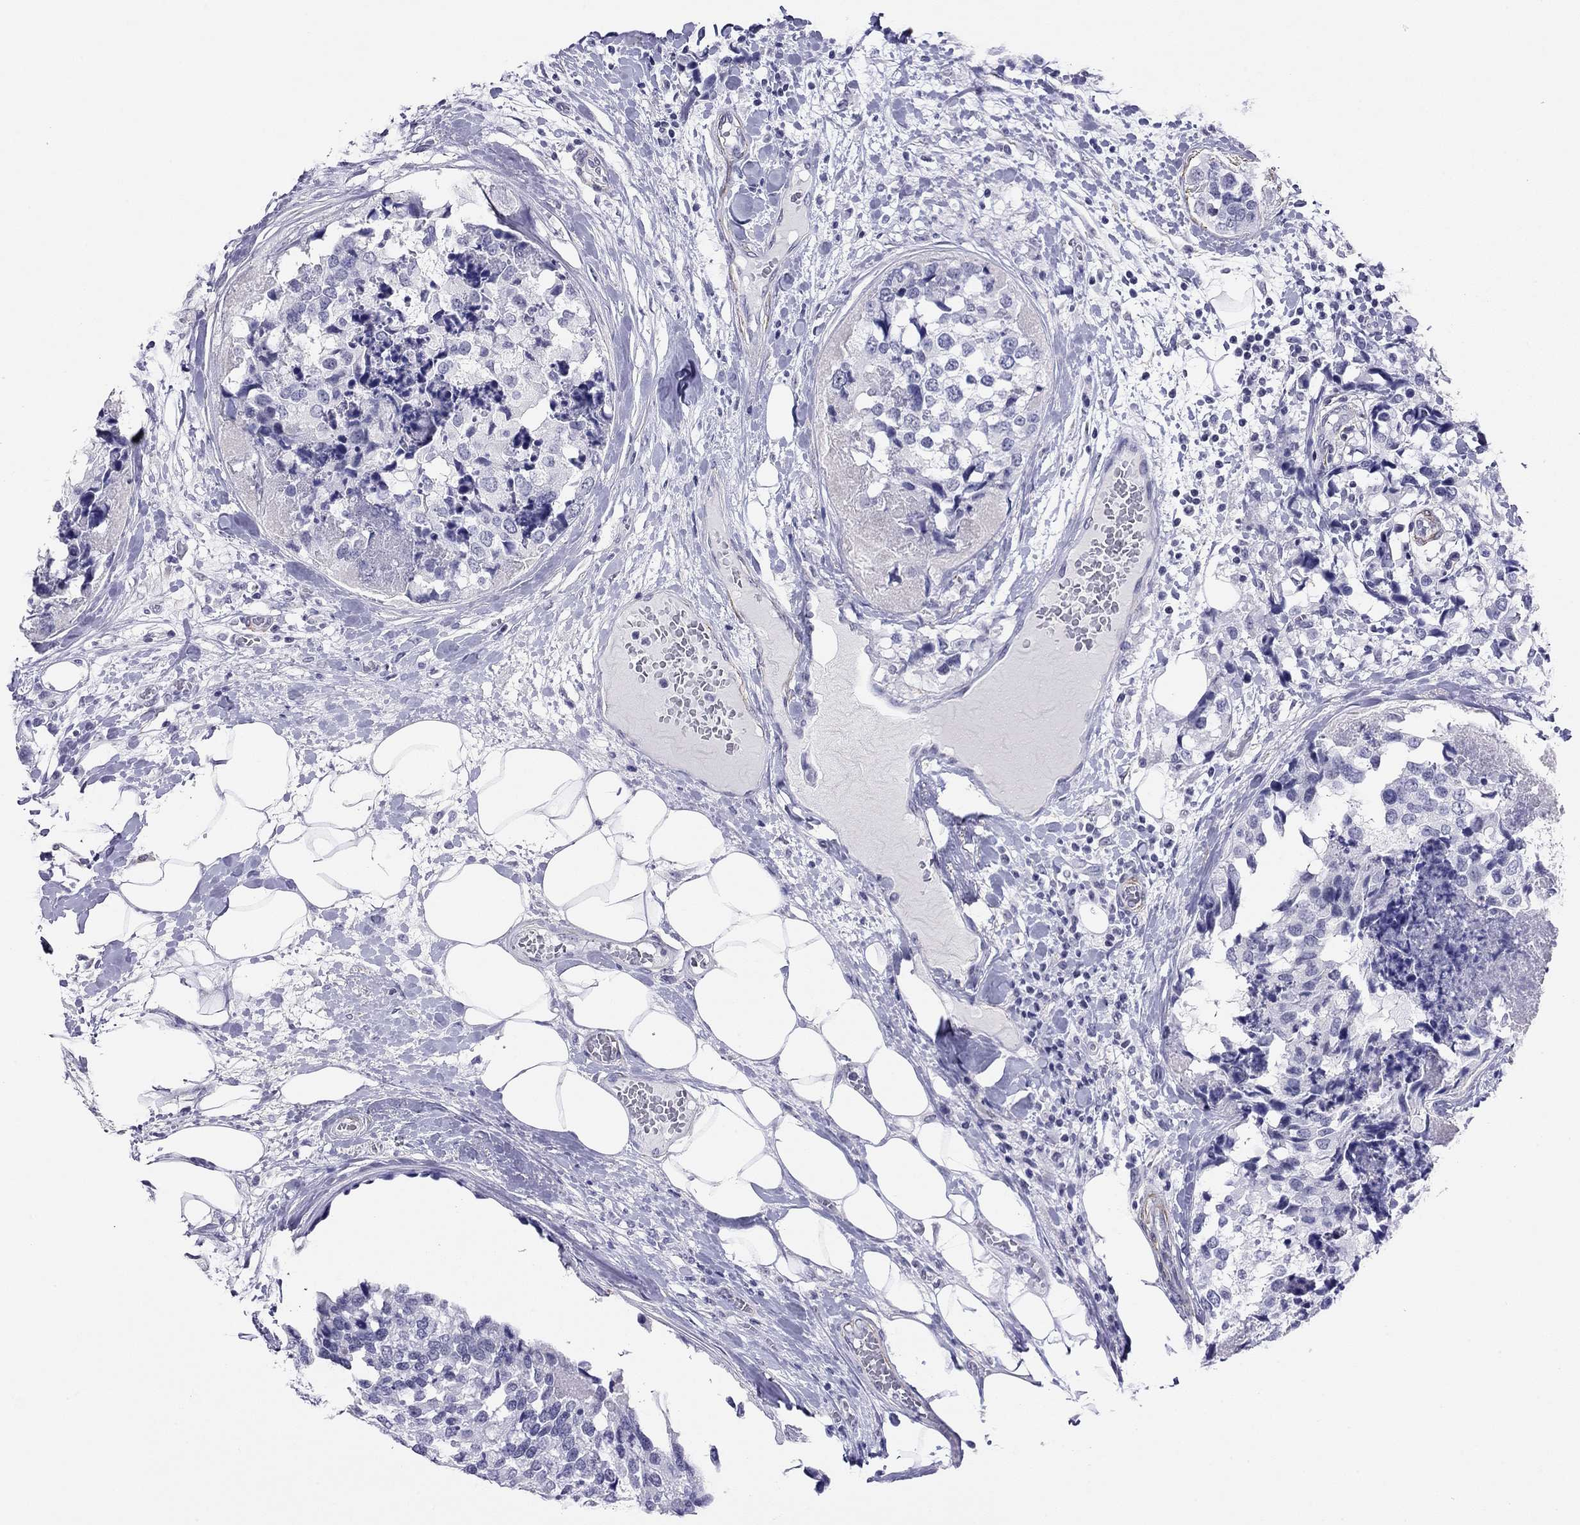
{"staining": {"intensity": "negative", "quantity": "none", "location": "none"}, "tissue": "breast cancer", "cell_type": "Tumor cells", "image_type": "cancer", "snomed": [{"axis": "morphology", "description": "Lobular carcinoma"}, {"axis": "topography", "description": "Breast"}], "caption": "Tumor cells are negative for protein expression in human breast cancer. Nuclei are stained in blue.", "gene": "MYMX", "patient": {"sex": "female", "age": 59}}